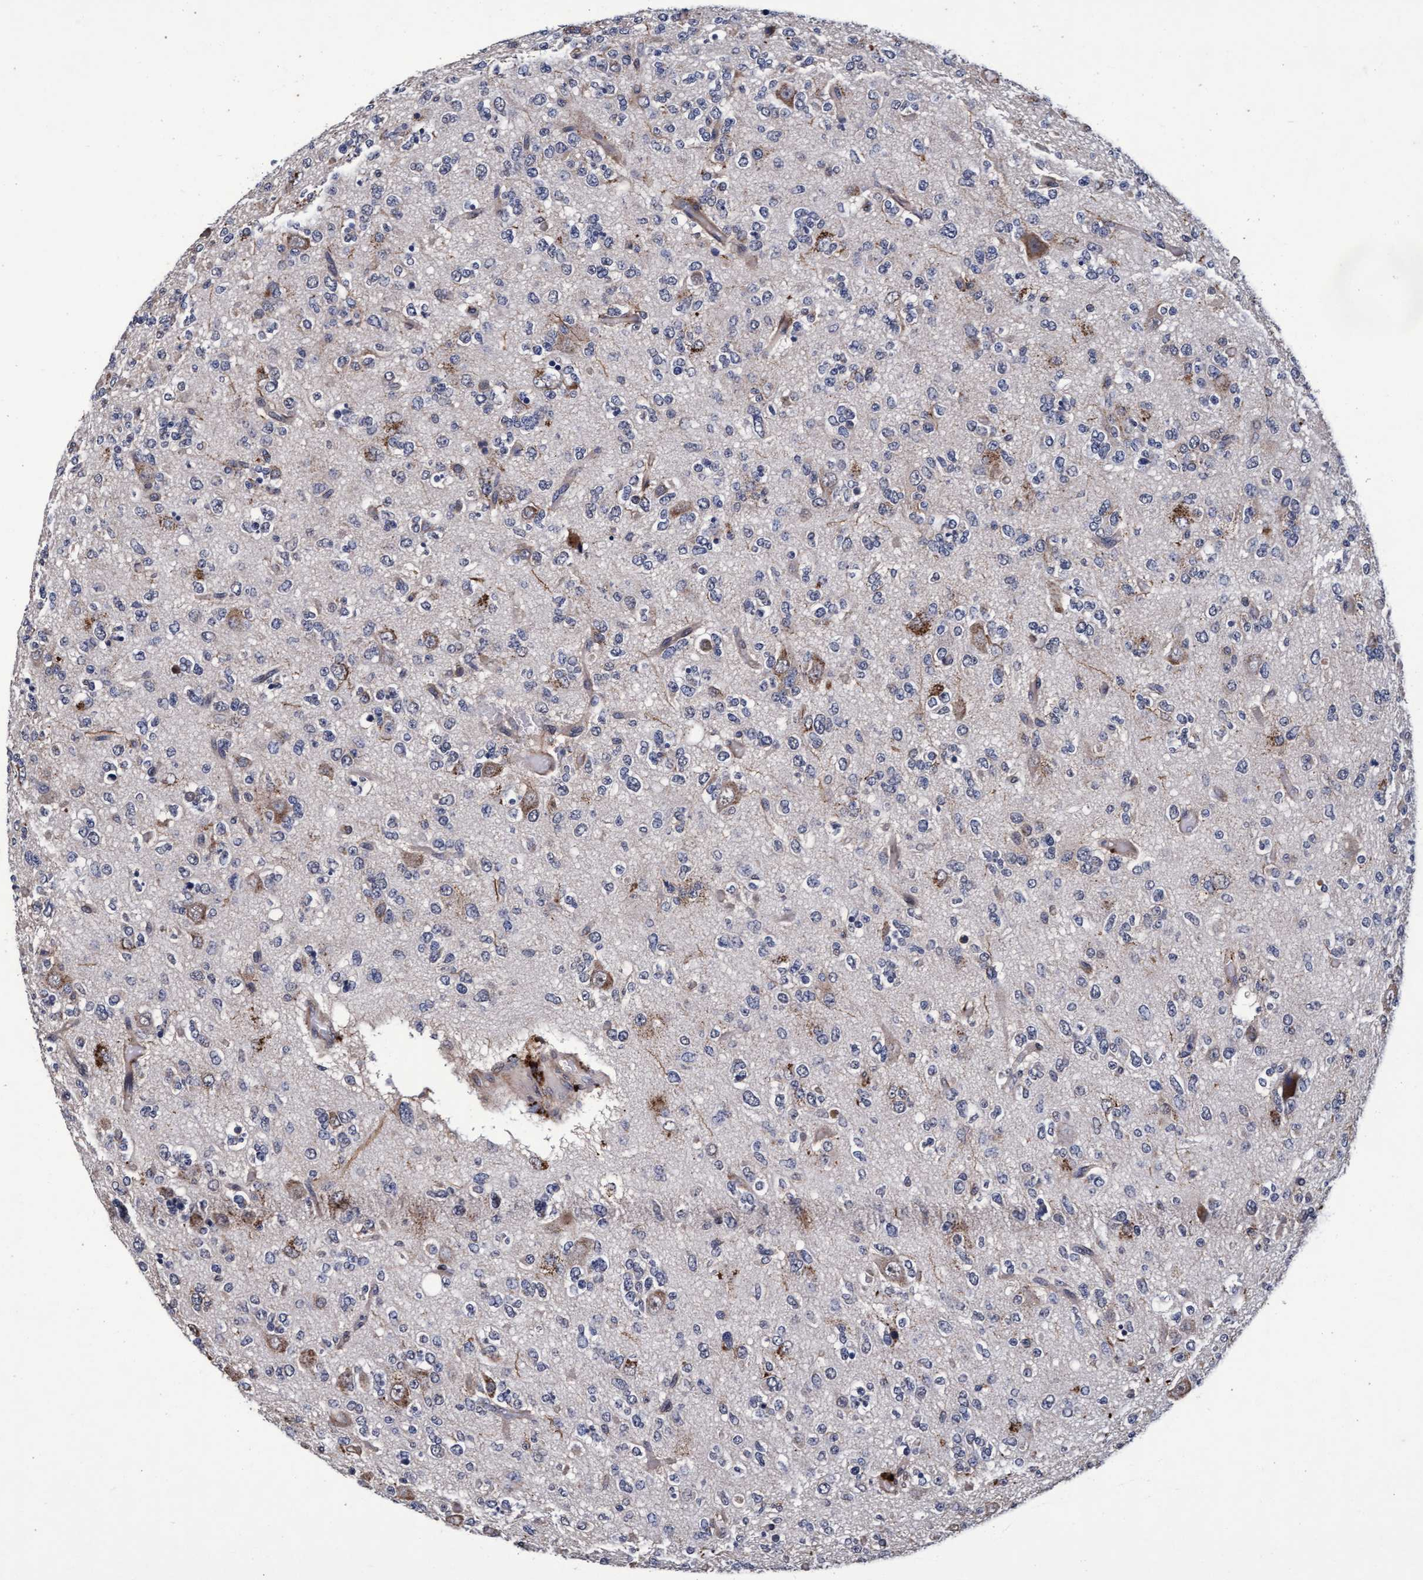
{"staining": {"intensity": "negative", "quantity": "none", "location": "none"}, "tissue": "glioma", "cell_type": "Tumor cells", "image_type": "cancer", "snomed": [{"axis": "morphology", "description": "Glioma, malignant, Low grade"}, {"axis": "topography", "description": "Brain"}], "caption": "IHC of malignant low-grade glioma demonstrates no expression in tumor cells. (Immunohistochemistry, brightfield microscopy, high magnification).", "gene": "CPQ", "patient": {"sex": "male", "age": 38}}